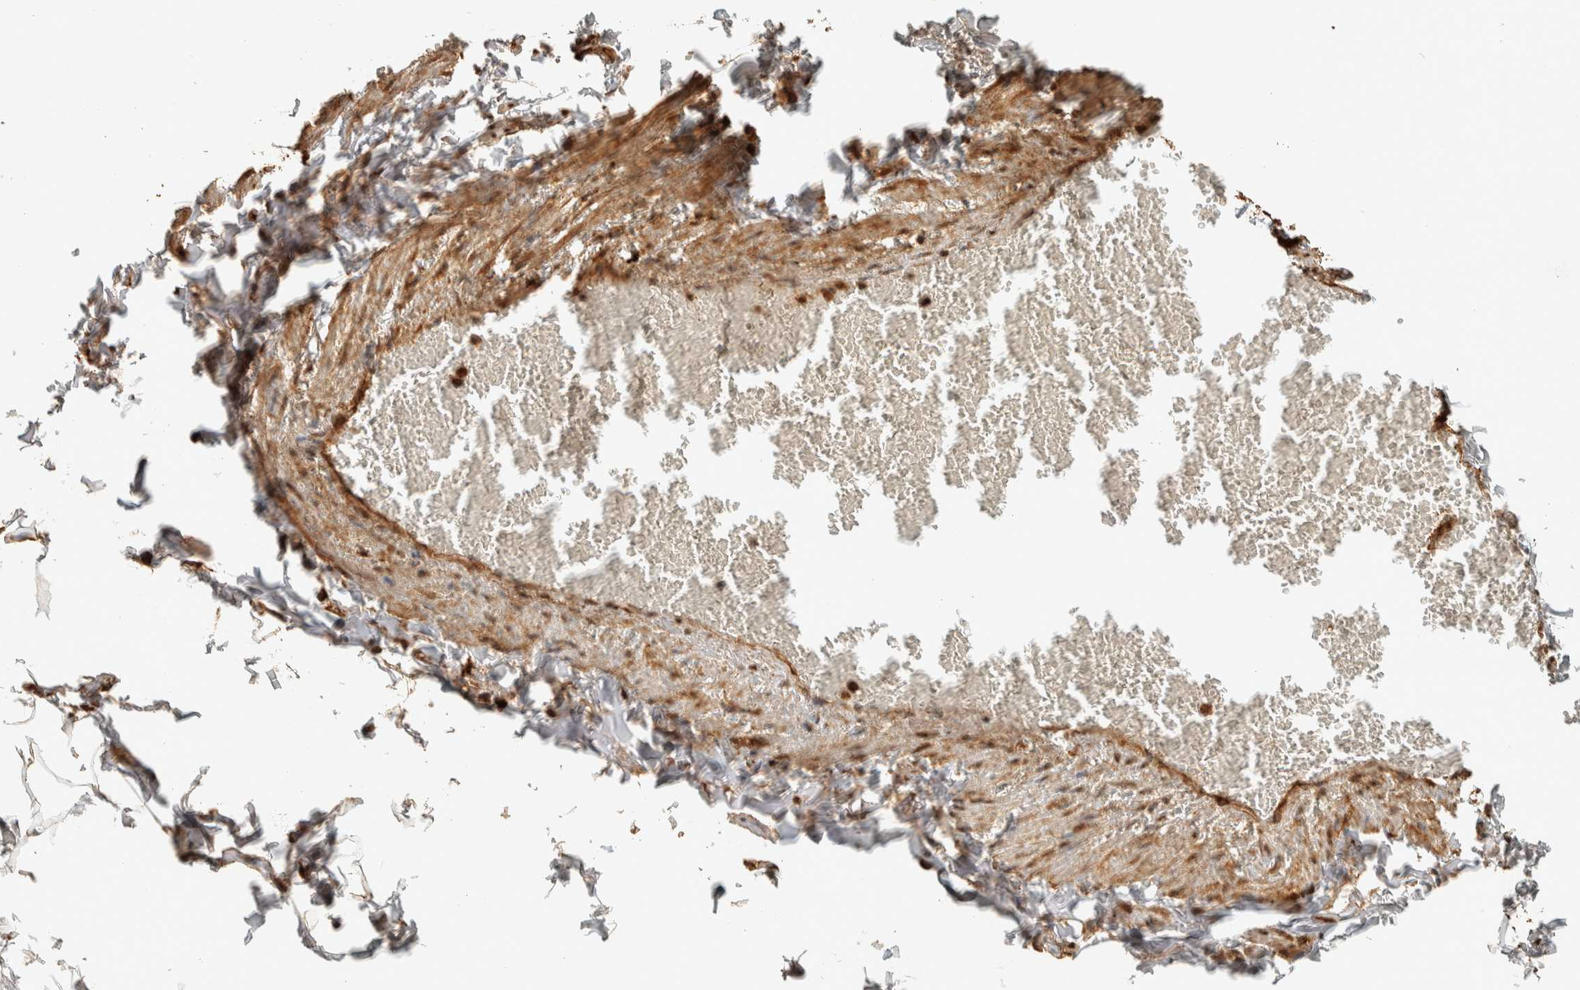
{"staining": {"intensity": "strong", "quantity": ">75%", "location": "cytoplasmic/membranous"}, "tissue": "adipose tissue", "cell_type": "Adipocytes", "image_type": "normal", "snomed": [{"axis": "morphology", "description": "Normal tissue, NOS"}, {"axis": "topography", "description": "Vascular tissue"}], "caption": "Adipose tissue stained for a protein shows strong cytoplasmic/membranous positivity in adipocytes. (DAB (3,3'-diaminobenzidine) IHC with brightfield microscopy, high magnification).", "gene": "EXOC7", "patient": {"sex": "male", "age": 41}}